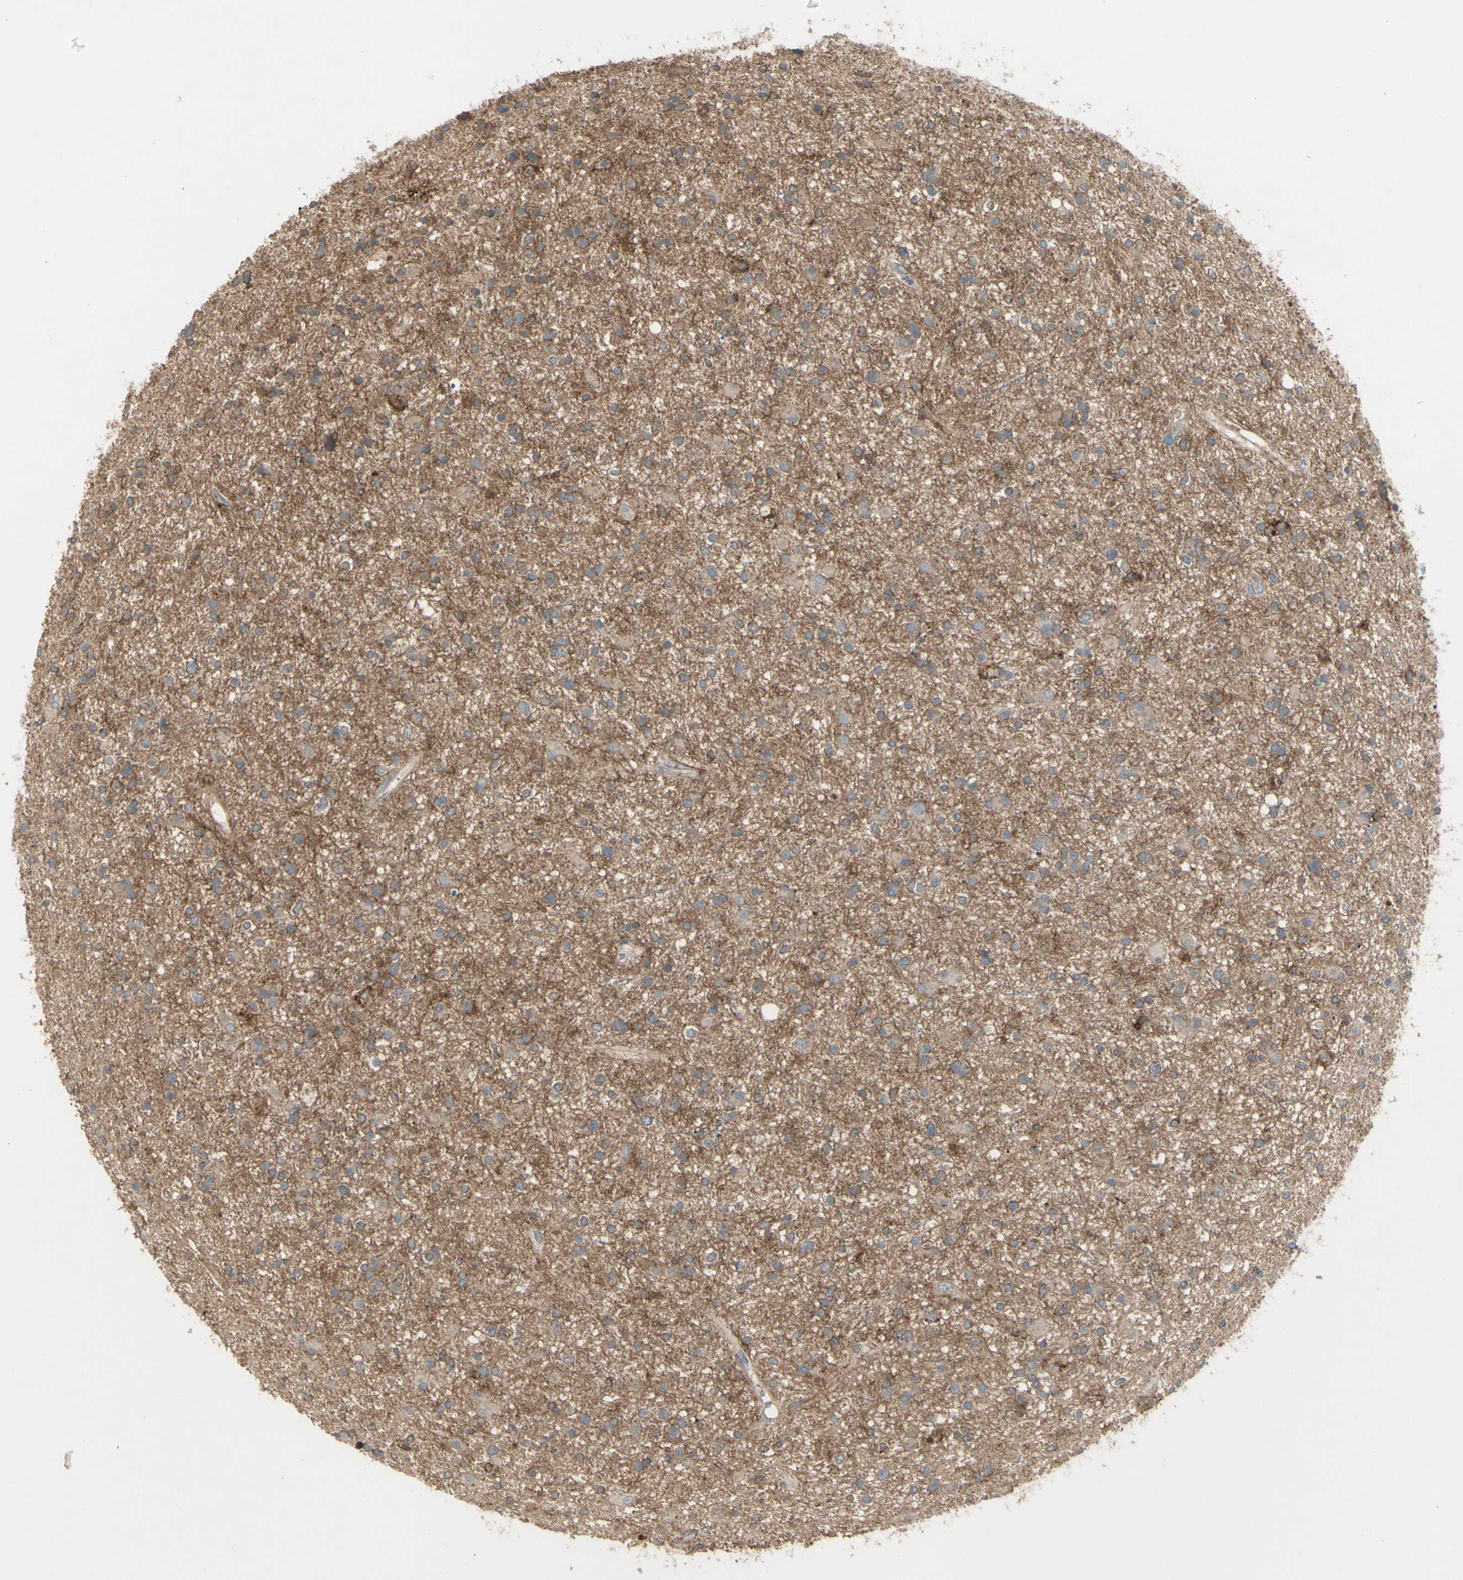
{"staining": {"intensity": "weak", "quantity": ">75%", "location": "cytoplasmic/membranous"}, "tissue": "glioma", "cell_type": "Tumor cells", "image_type": "cancer", "snomed": [{"axis": "morphology", "description": "Glioma, malignant, High grade"}, {"axis": "topography", "description": "Brain"}], "caption": "DAB immunohistochemical staining of glioma displays weak cytoplasmic/membranous protein expression in about >75% of tumor cells.", "gene": "CD276", "patient": {"sex": "male", "age": 33}}